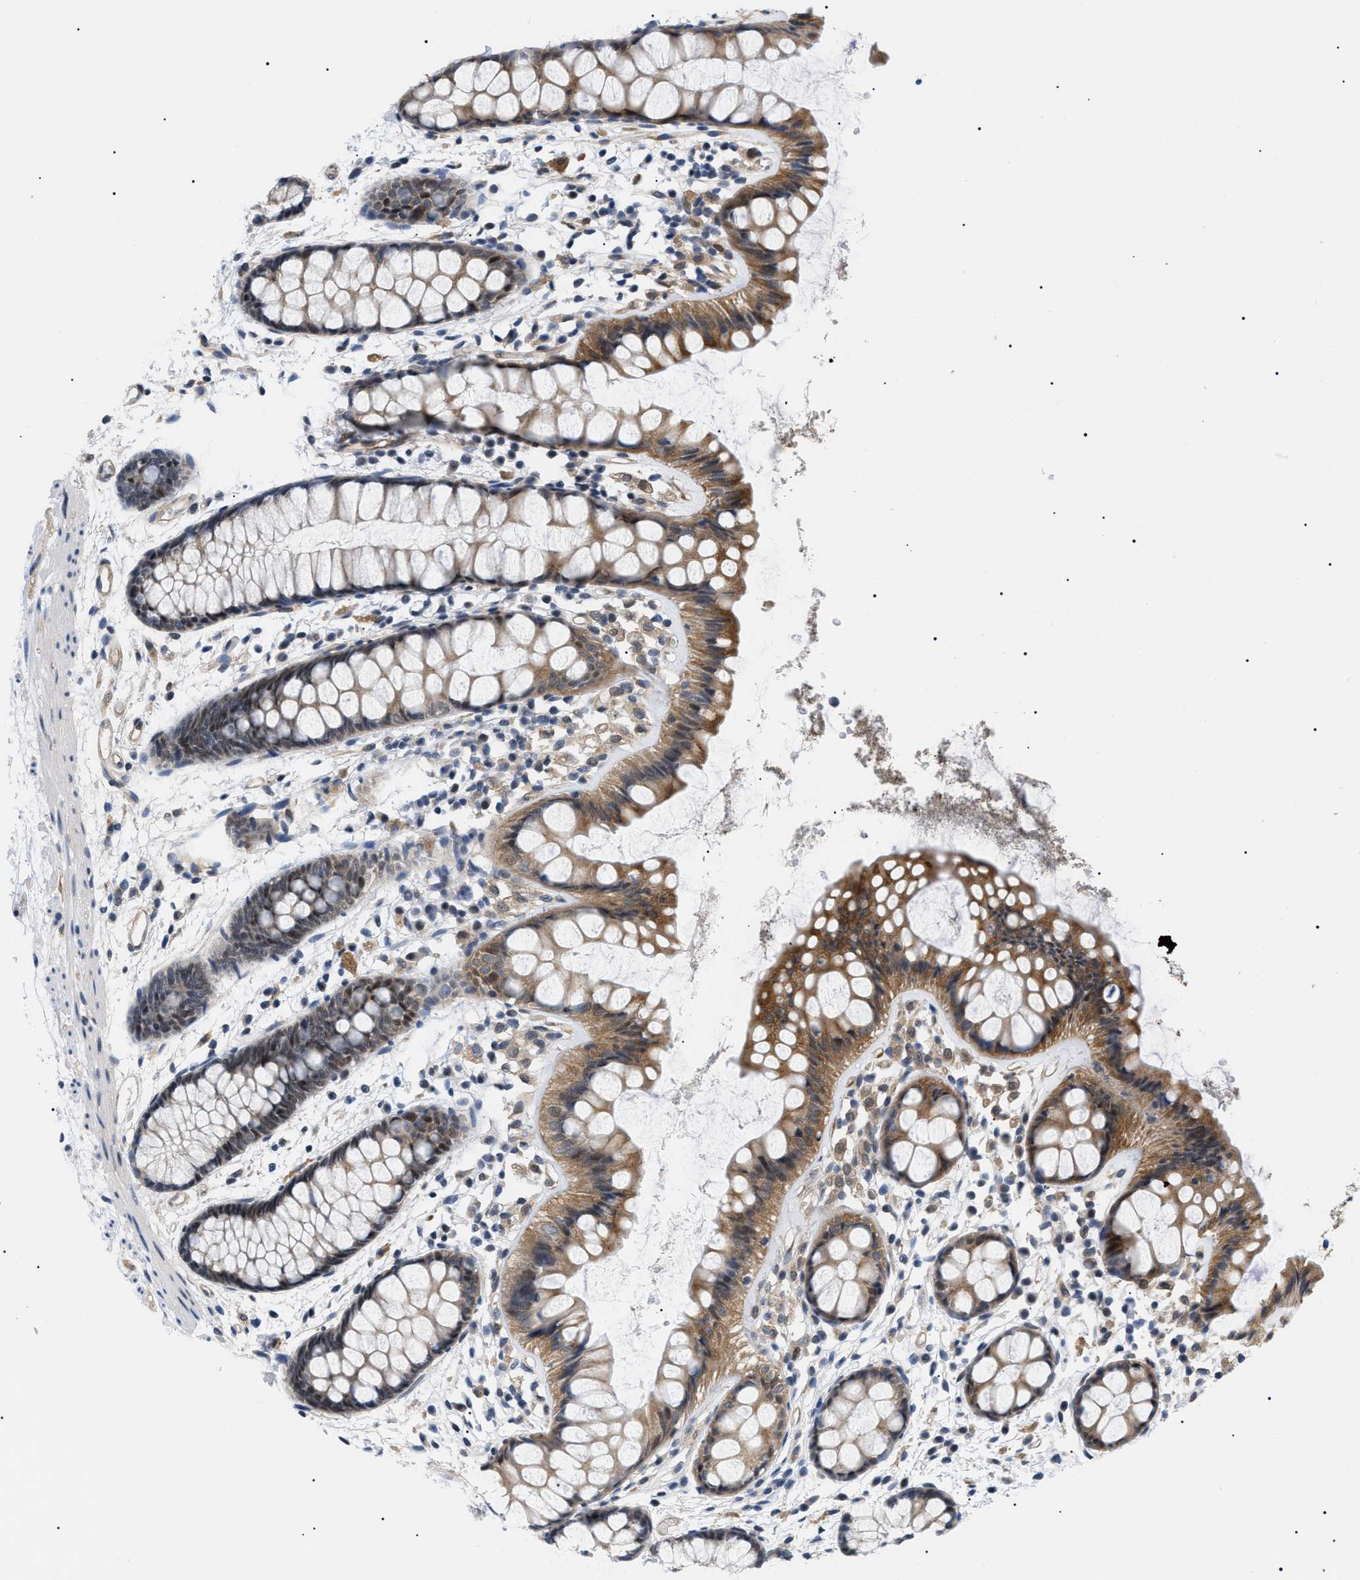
{"staining": {"intensity": "strong", "quantity": ">75%", "location": "cytoplasmic/membranous"}, "tissue": "rectum", "cell_type": "Glandular cells", "image_type": "normal", "snomed": [{"axis": "morphology", "description": "Normal tissue, NOS"}, {"axis": "topography", "description": "Rectum"}], "caption": "Strong cytoplasmic/membranous staining is identified in about >75% of glandular cells in unremarkable rectum.", "gene": "GARRE1", "patient": {"sex": "female", "age": 66}}